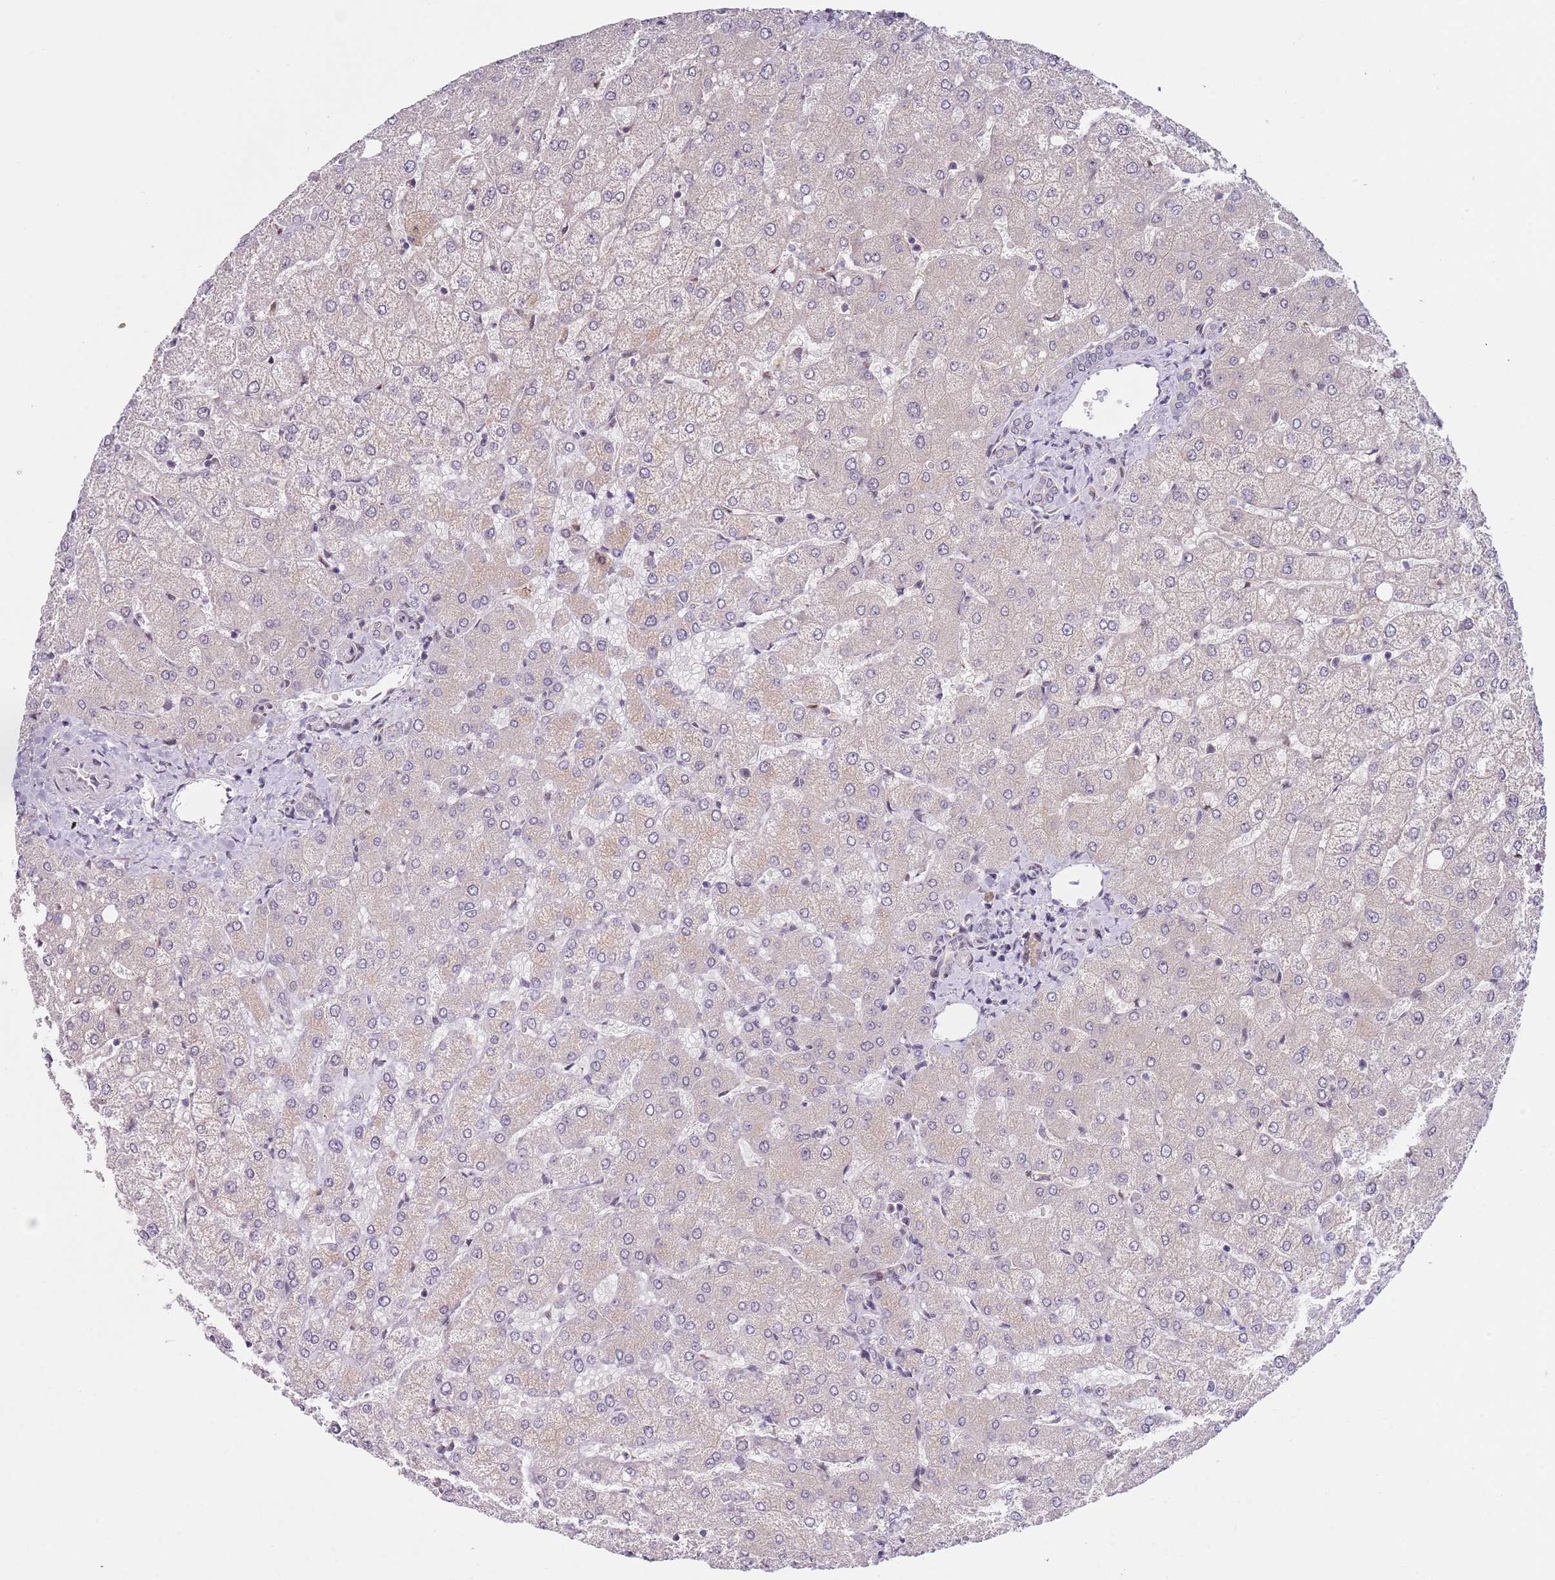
{"staining": {"intensity": "negative", "quantity": "none", "location": "none"}, "tissue": "liver", "cell_type": "Cholangiocytes", "image_type": "normal", "snomed": [{"axis": "morphology", "description": "Normal tissue, NOS"}, {"axis": "topography", "description": "Liver"}], "caption": "The image exhibits no staining of cholangiocytes in normal liver.", "gene": "SLC25A32", "patient": {"sex": "female", "age": 54}}